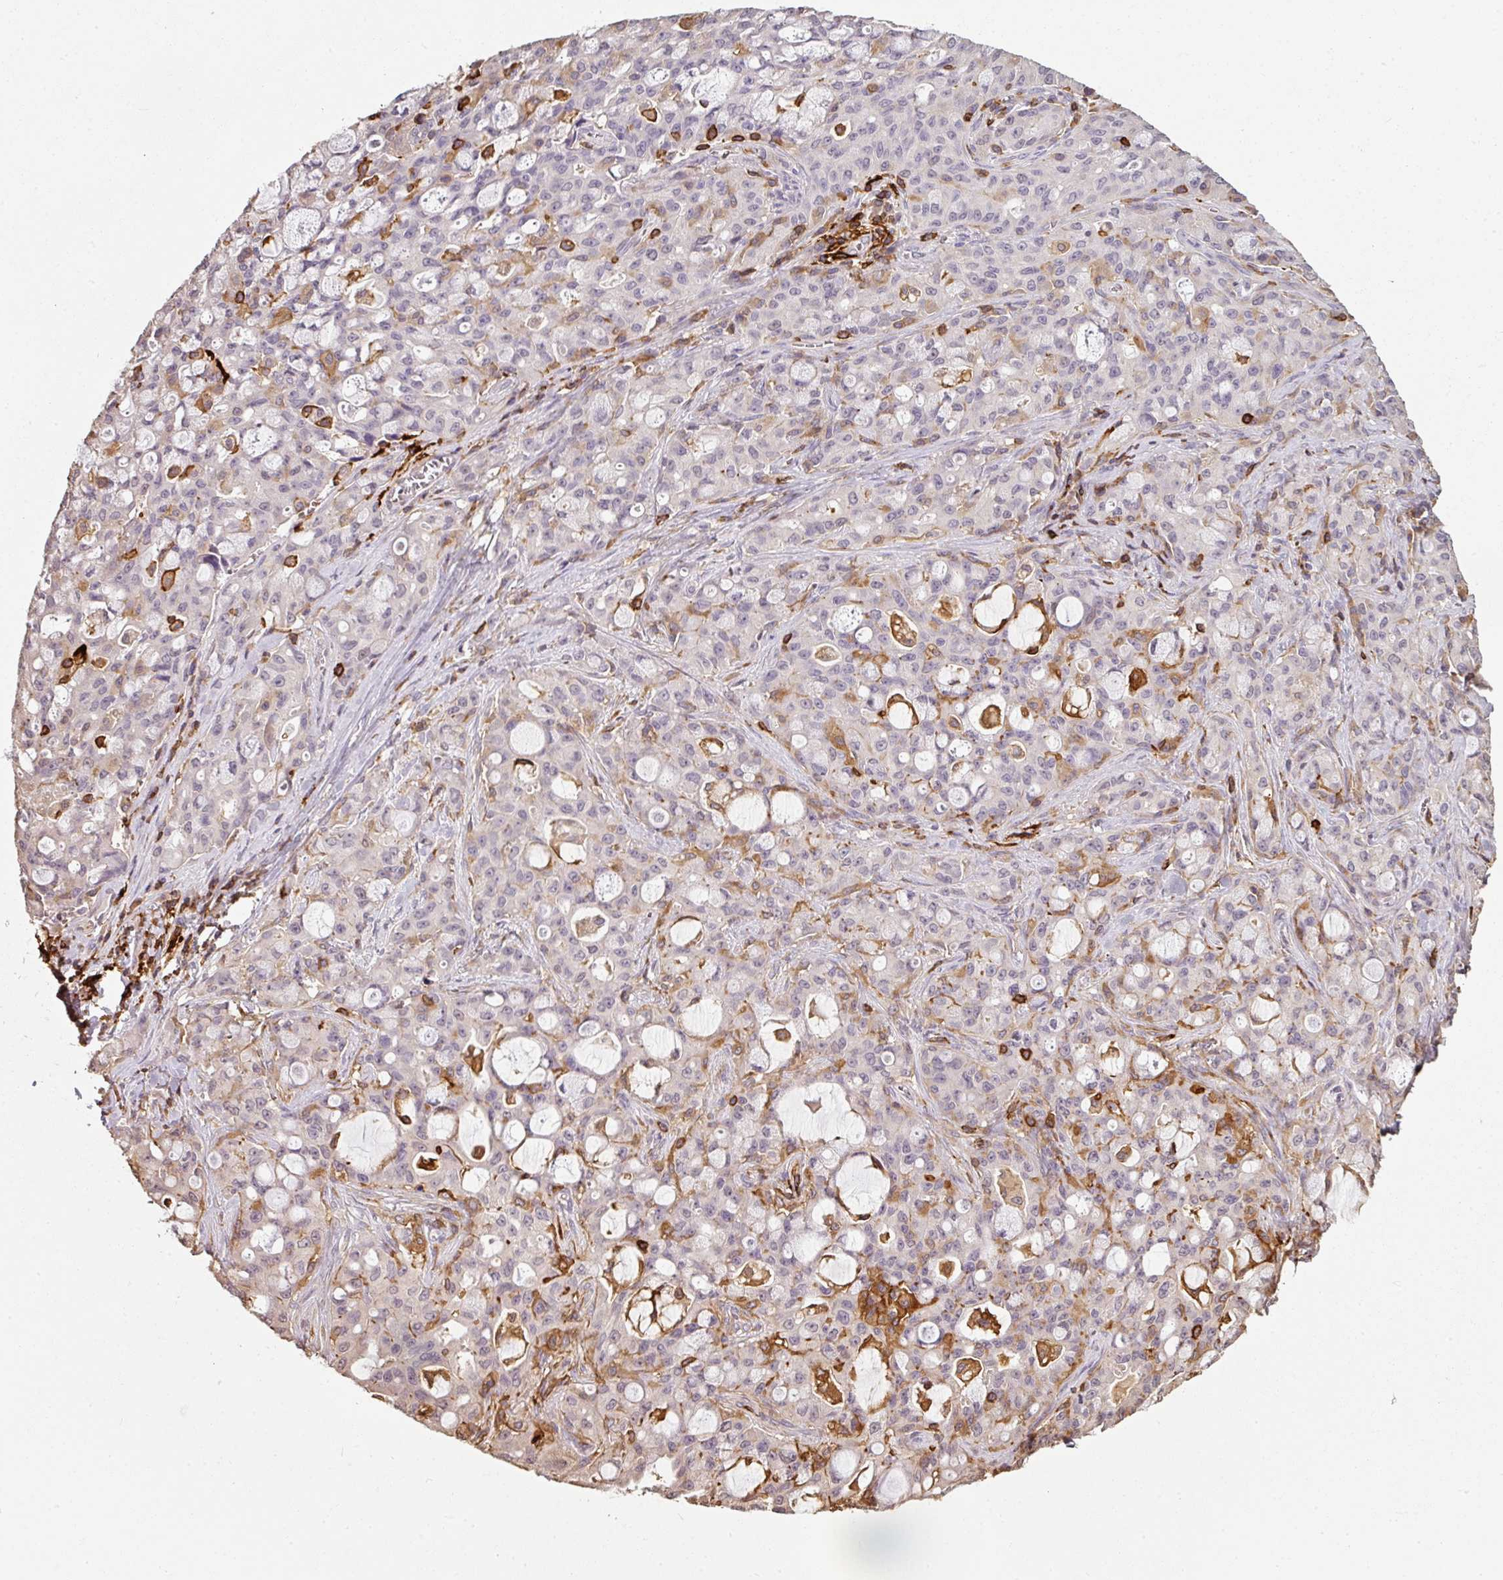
{"staining": {"intensity": "negative", "quantity": "none", "location": "none"}, "tissue": "lung cancer", "cell_type": "Tumor cells", "image_type": "cancer", "snomed": [{"axis": "morphology", "description": "Adenocarcinoma, NOS"}, {"axis": "topography", "description": "Lung"}], "caption": "Tumor cells are negative for brown protein staining in lung cancer.", "gene": "OLFML2B", "patient": {"sex": "female", "age": 44}}